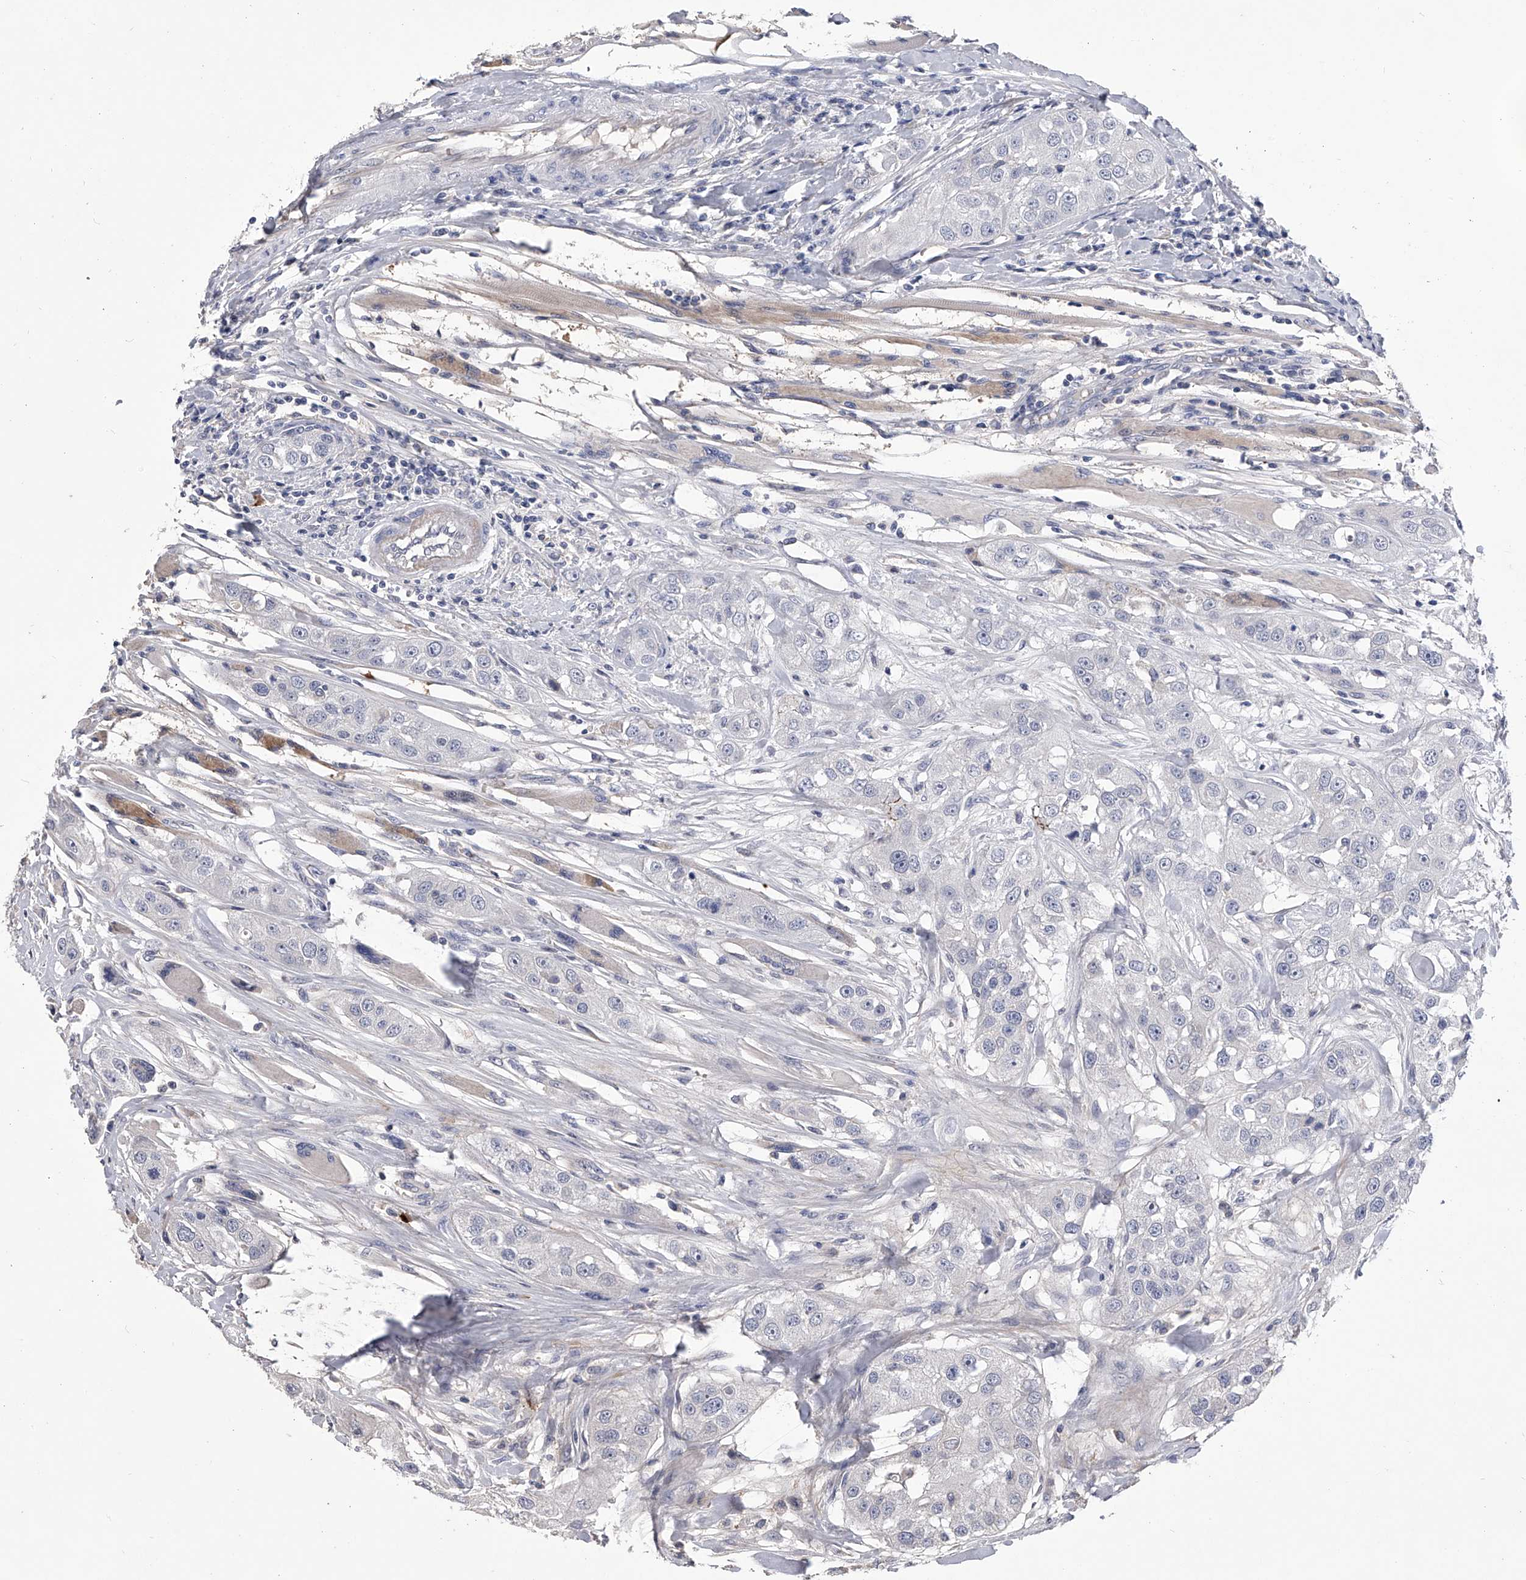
{"staining": {"intensity": "negative", "quantity": "none", "location": "none"}, "tissue": "head and neck cancer", "cell_type": "Tumor cells", "image_type": "cancer", "snomed": [{"axis": "morphology", "description": "Normal tissue, NOS"}, {"axis": "morphology", "description": "Squamous cell carcinoma, NOS"}, {"axis": "topography", "description": "Skeletal muscle"}, {"axis": "topography", "description": "Head-Neck"}], "caption": "This is an IHC histopathology image of human head and neck cancer (squamous cell carcinoma). There is no positivity in tumor cells.", "gene": "MDN1", "patient": {"sex": "male", "age": 51}}